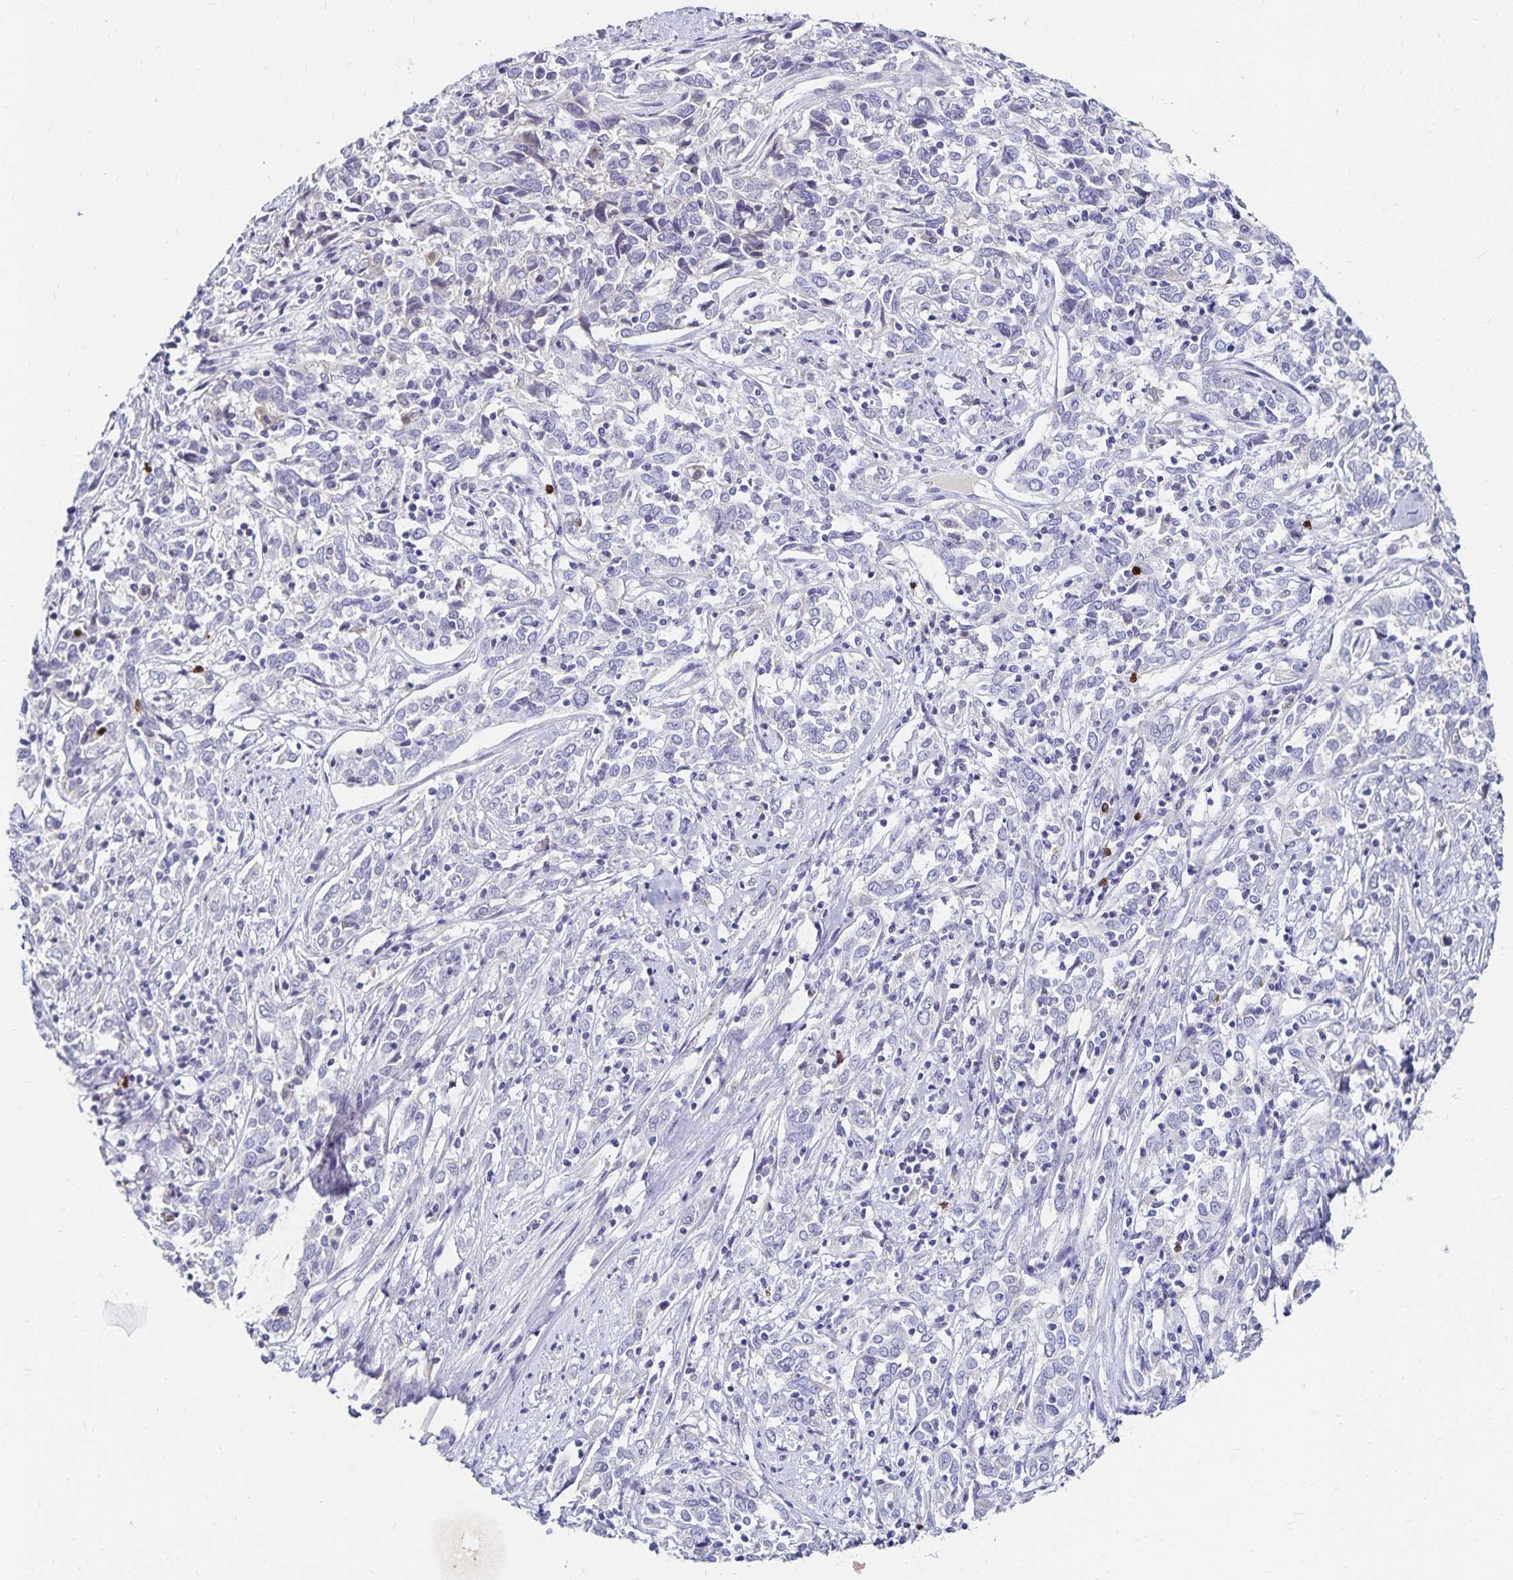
{"staining": {"intensity": "negative", "quantity": "none", "location": "none"}, "tissue": "cervical cancer", "cell_type": "Tumor cells", "image_type": "cancer", "snomed": [{"axis": "morphology", "description": "Adenocarcinoma, NOS"}, {"axis": "topography", "description": "Cervix"}], "caption": "Immunohistochemistry photomicrograph of neoplastic tissue: adenocarcinoma (cervical) stained with DAB (3,3'-diaminobenzidine) displays no significant protein staining in tumor cells.", "gene": "PAX5", "patient": {"sex": "female", "age": 40}}